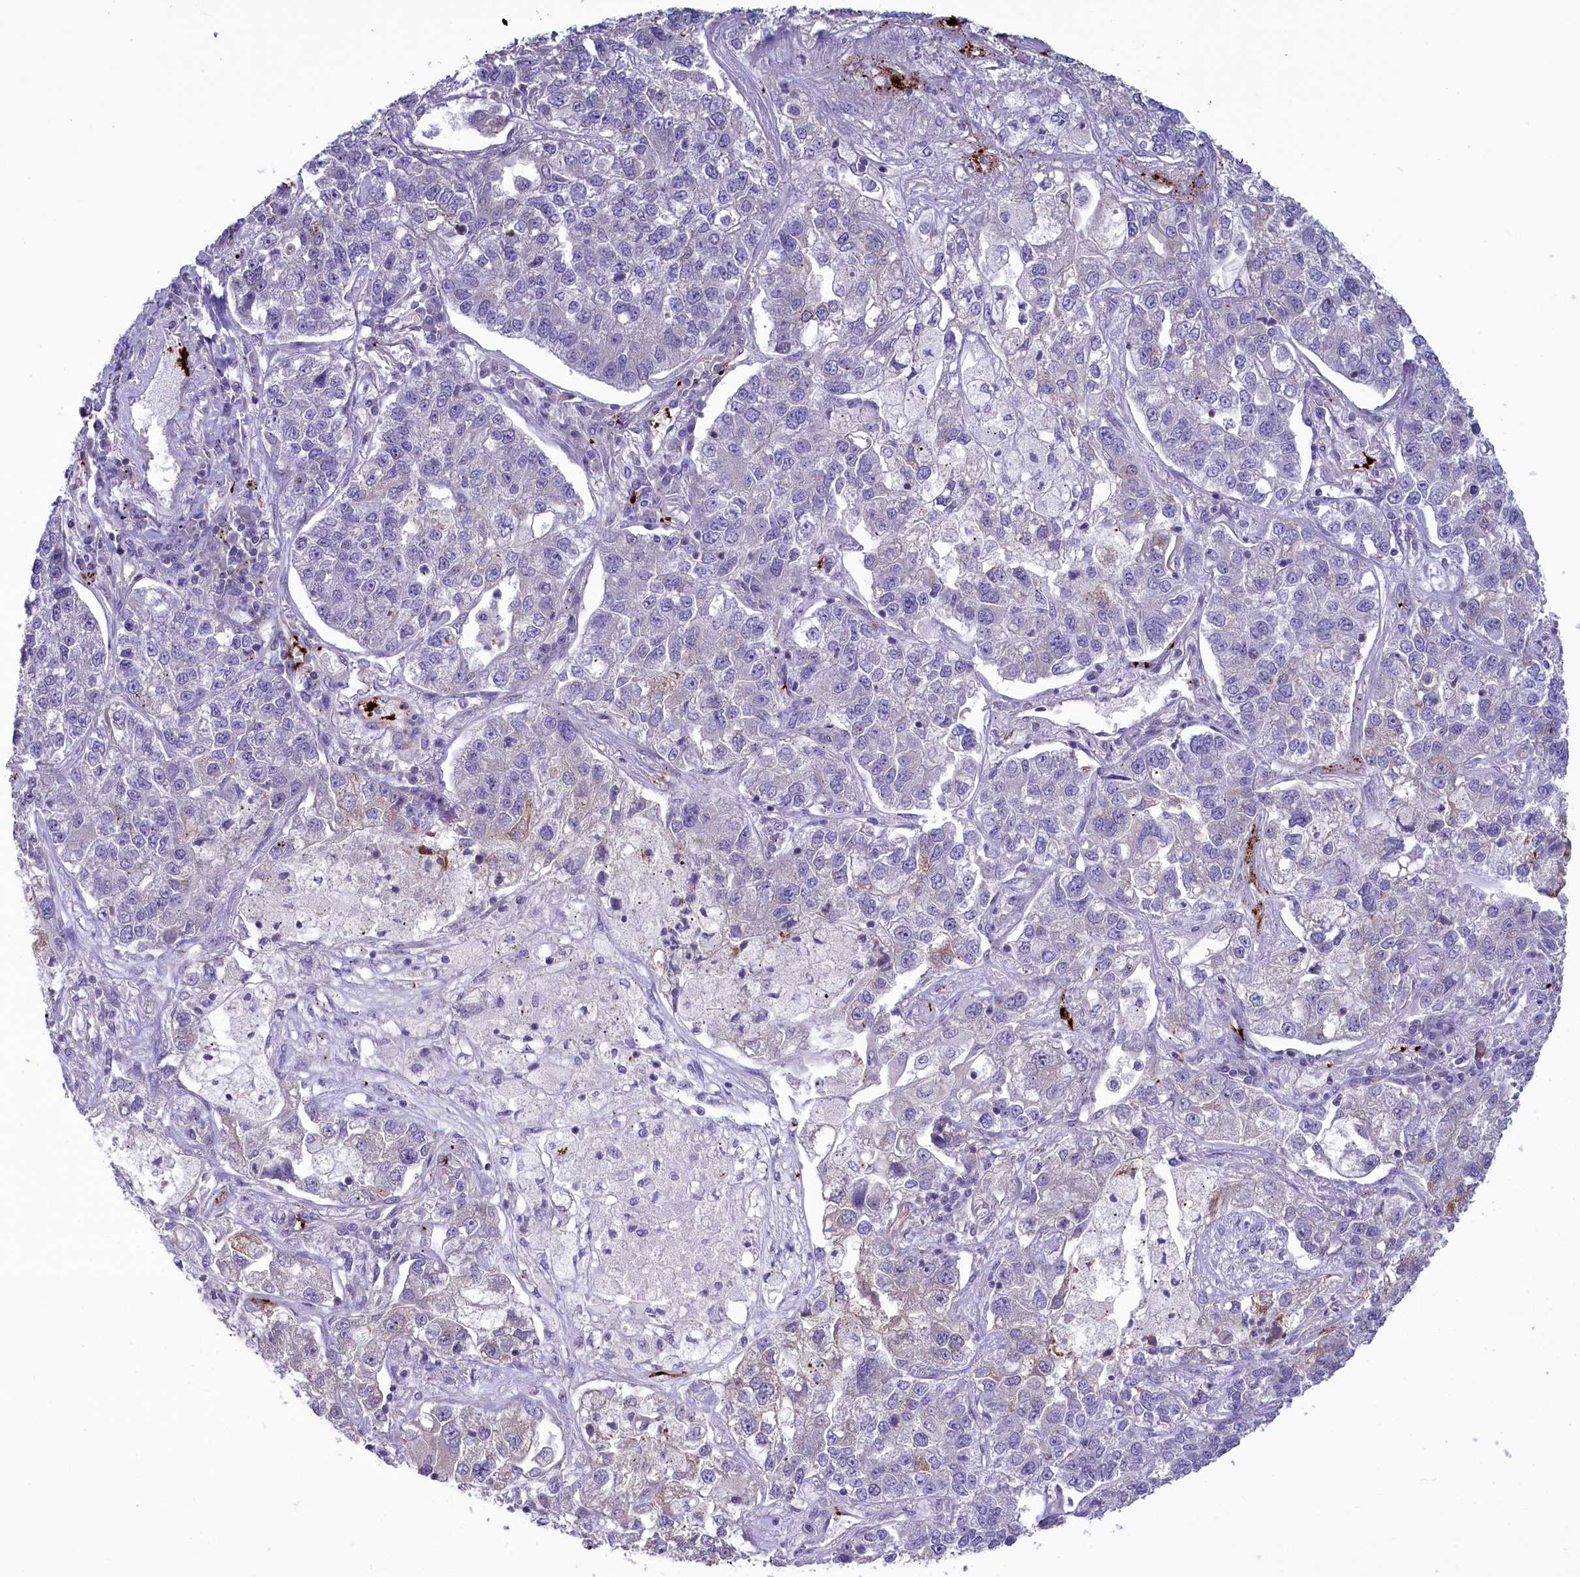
{"staining": {"intensity": "negative", "quantity": "none", "location": "none"}, "tissue": "lung cancer", "cell_type": "Tumor cells", "image_type": "cancer", "snomed": [{"axis": "morphology", "description": "Adenocarcinoma, NOS"}, {"axis": "topography", "description": "Lung"}], "caption": "Immunohistochemistry (IHC) of human lung adenocarcinoma displays no expression in tumor cells.", "gene": "HEATR3", "patient": {"sex": "male", "age": 49}}